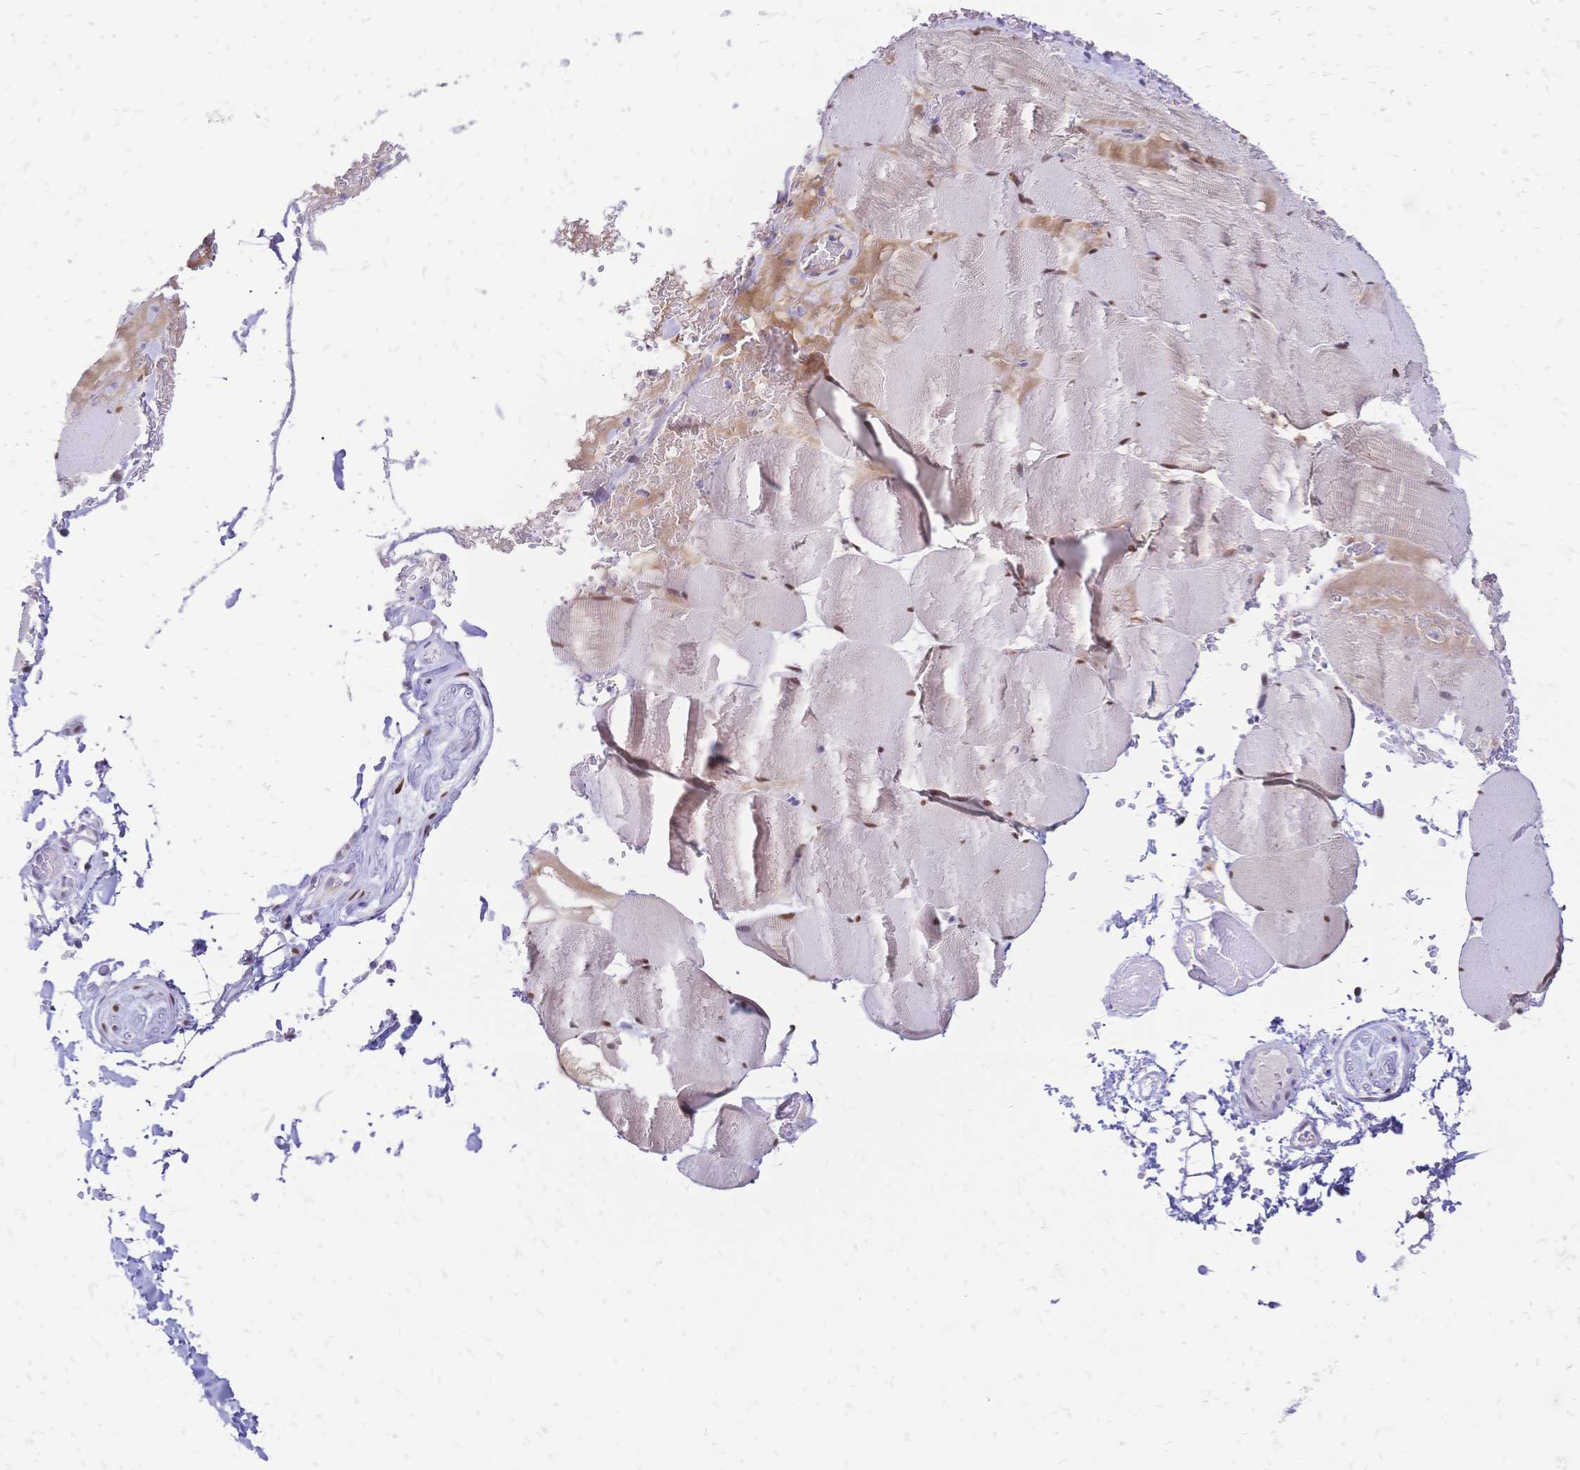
{"staining": {"intensity": "moderate", "quantity": ">75%", "location": "nuclear"}, "tissue": "skeletal muscle", "cell_type": "Myocytes", "image_type": "normal", "snomed": [{"axis": "morphology", "description": "Normal tissue, NOS"}, {"axis": "topography", "description": "Skeletal muscle"}, {"axis": "topography", "description": "Head-Neck"}], "caption": "DAB immunohistochemical staining of unremarkable human skeletal muscle displays moderate nuclear protein staining in about >75% of myocytes.", "gene": "NFIC", "patient": {"sex": "male", "age": 66}}